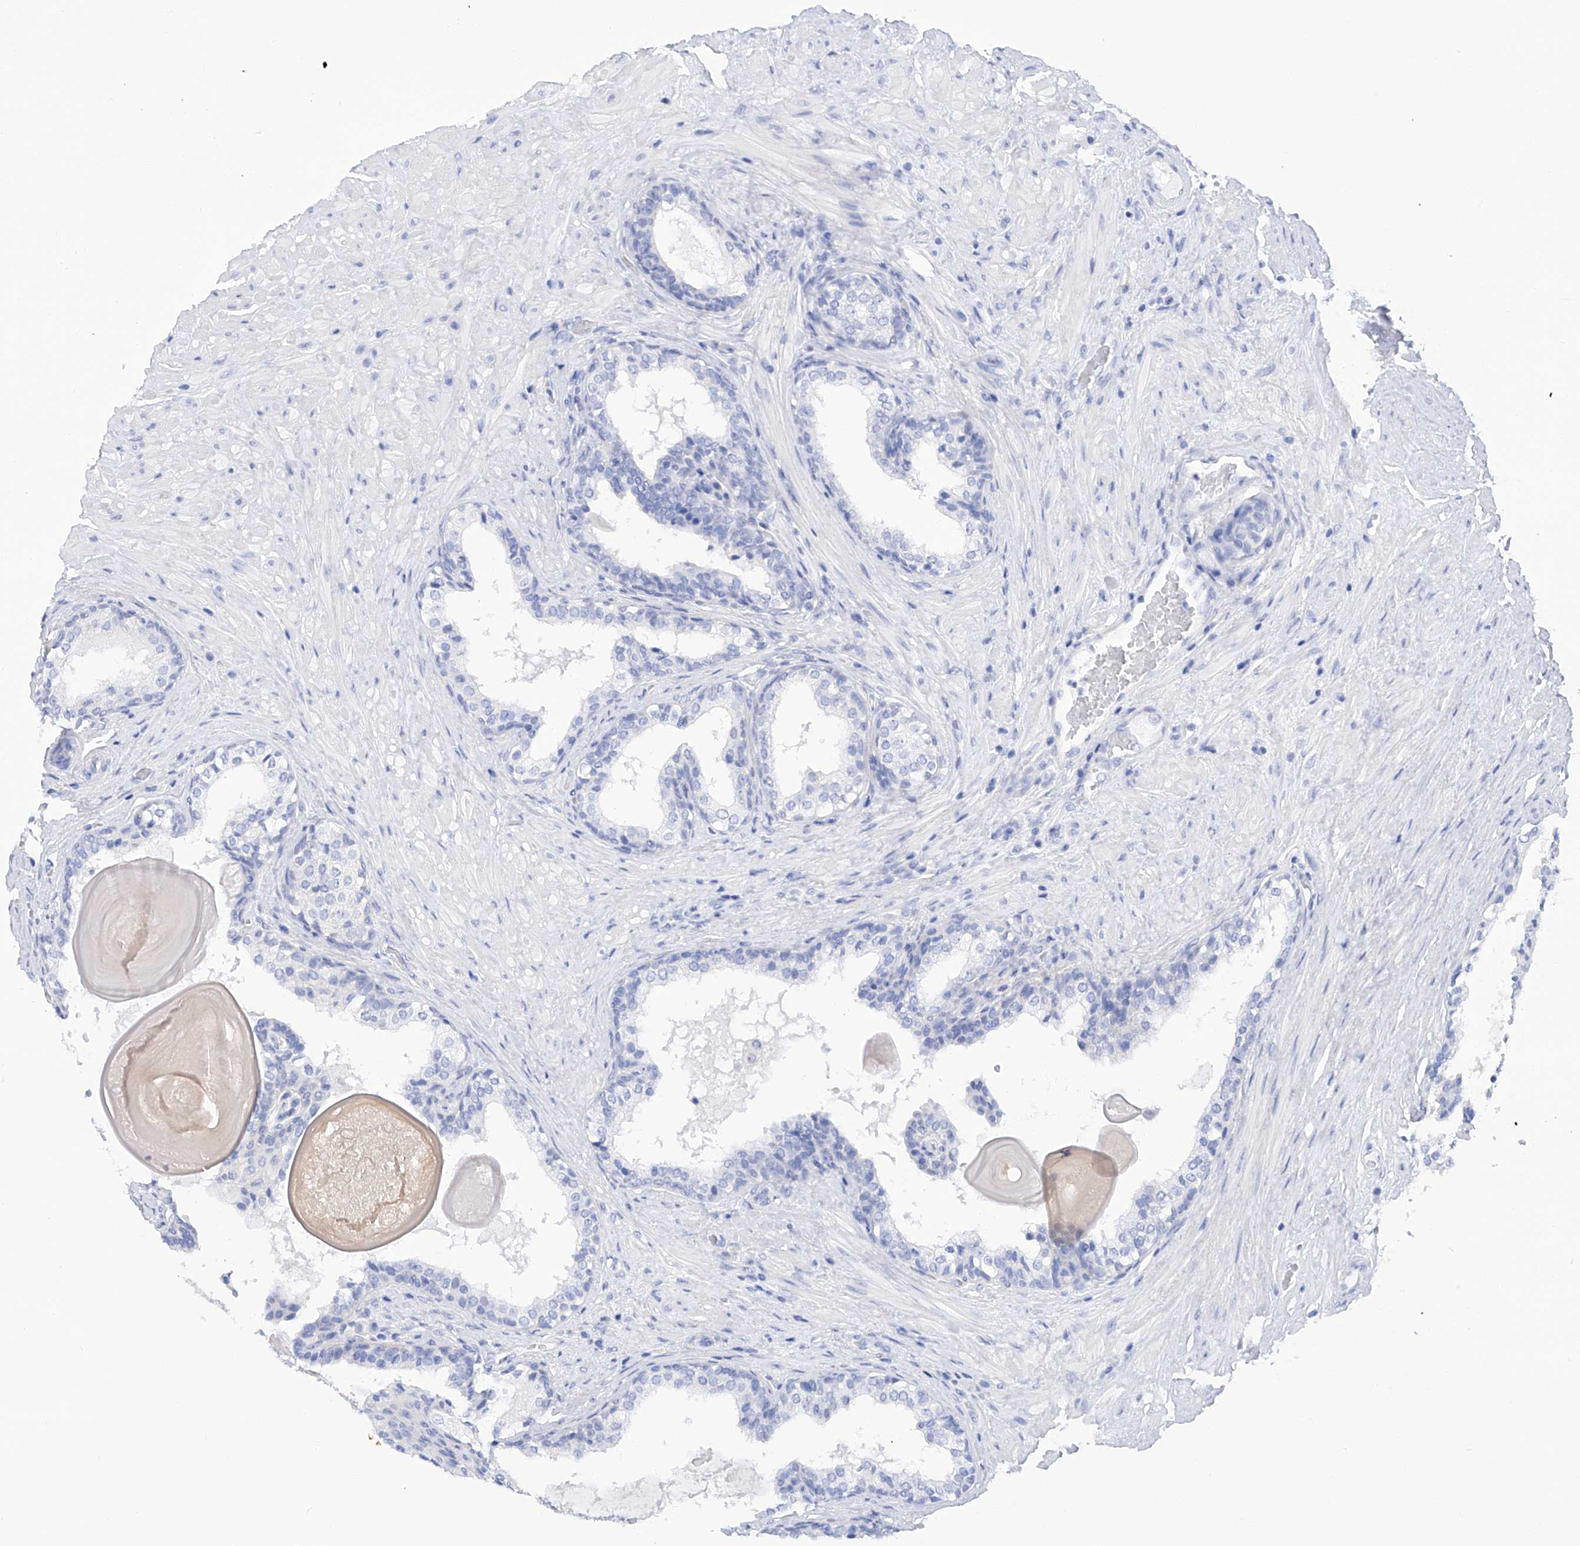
{"staining": {"intensity": "negative", "quantity": "none", "location": "none"}, "tissue": "prostate cancer", "cell_type": "Tumor cells", "image_type": "cancer", "snomed": [{"axis": "morphology", "description": "Adenocarcinoma, High grade"}, {"axis": "topography", "description": "Prostate"}], "caption": "Prostate adenocarcinoma (high-grade) was stained to show a protein in brown. There is no significant positivity in tumor cells.", "gene": "FLG", "patient": {"sex": "male", "age": 56}}